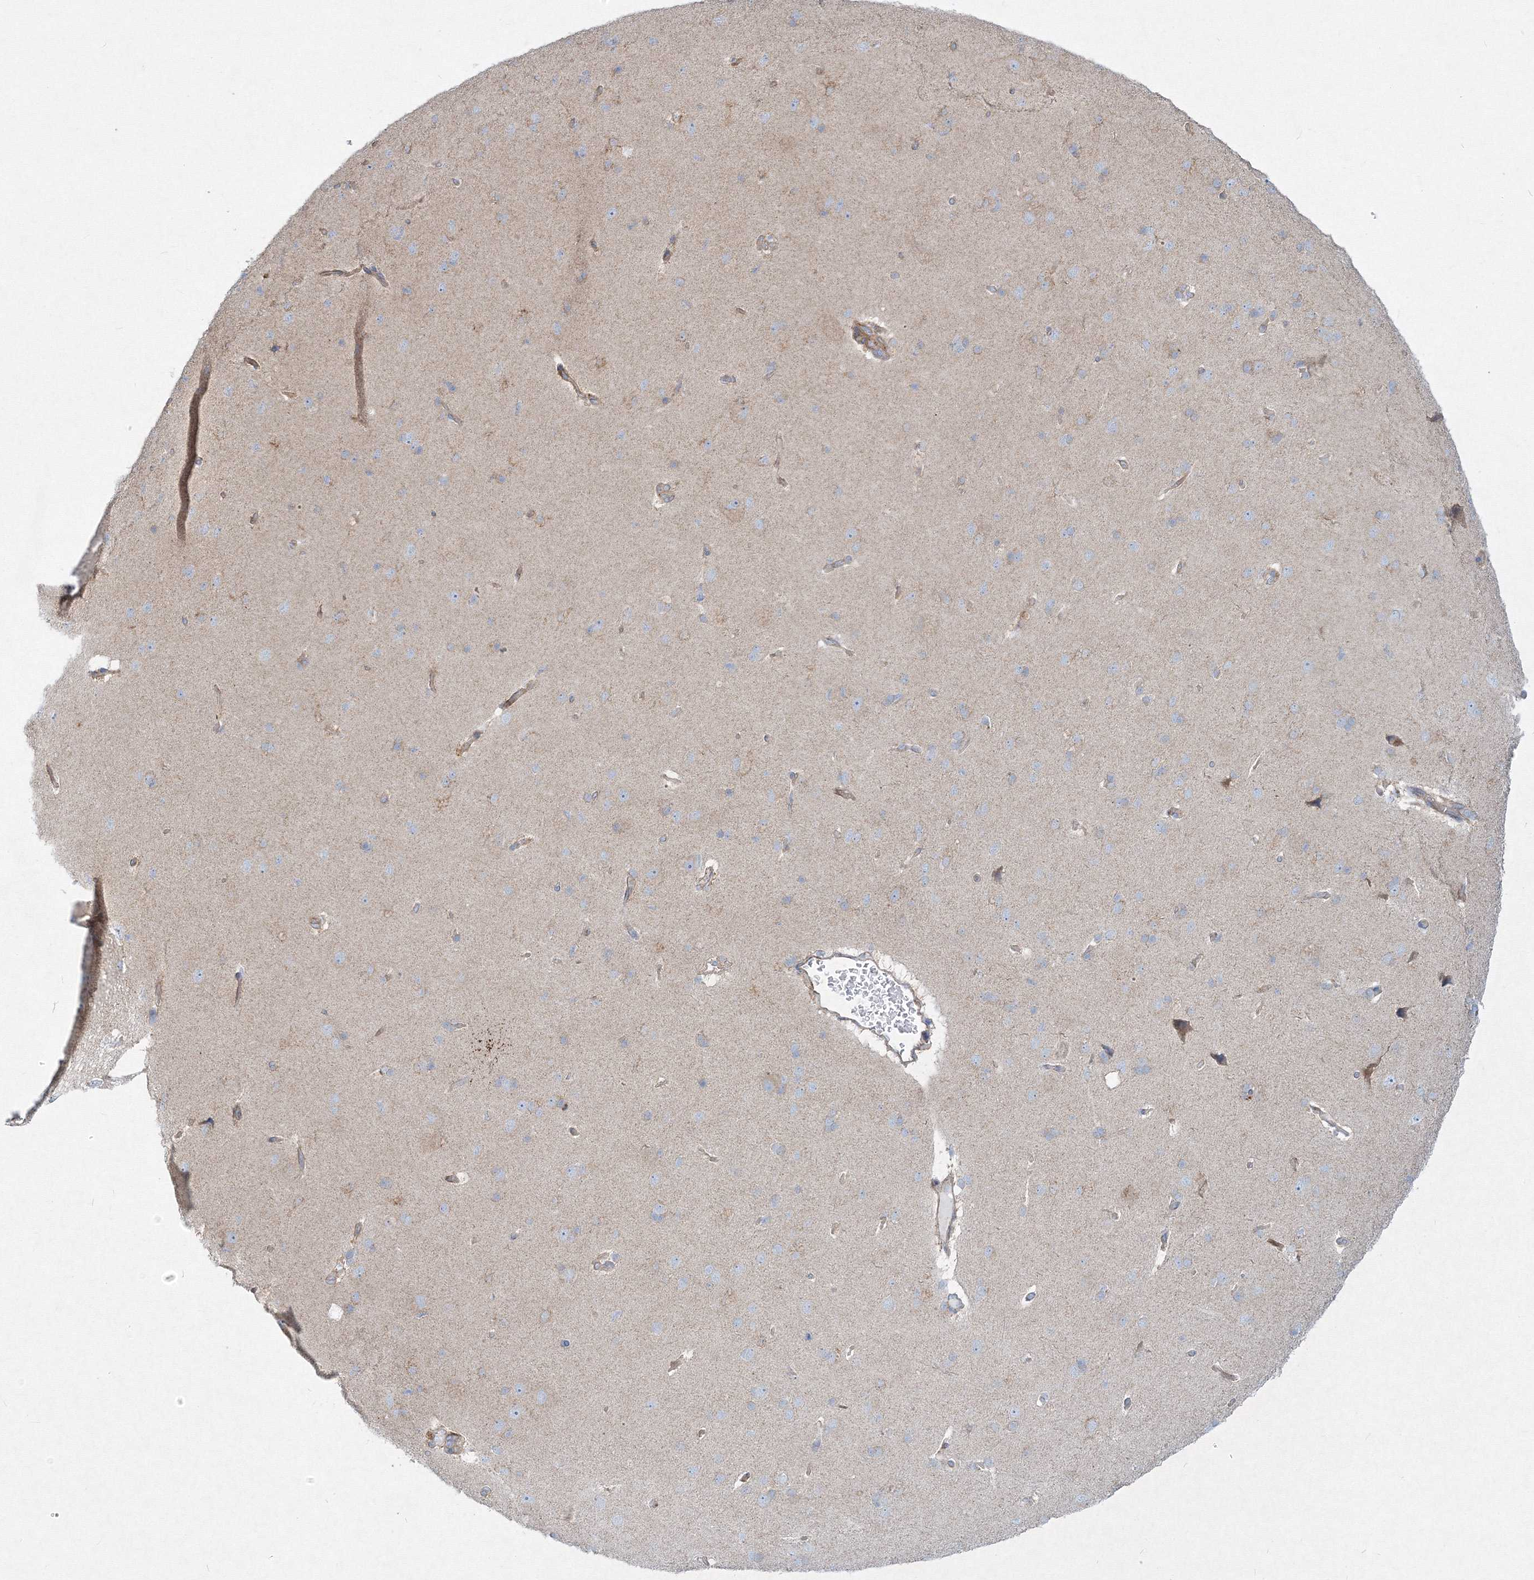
{"staining": {"intensity": "weak", "quantity": "<25%", "location": "cytoplasmic/membranous"}, "tissue": "cerebral cortex", "cell_type": "Endothelial cells", "image_type": "normal", "snomed": [{"axis": "morphology", "description": "Normal tissue, NOS"}, {"axis": "topography", "description": "Cerebral cortex"}], "caption": "Micrograph shows no protein staining in endothelial cells of unremarkable cerebral cortex.", "gene": "WDR49", "patient": {"sex": "male", "age": 62}}